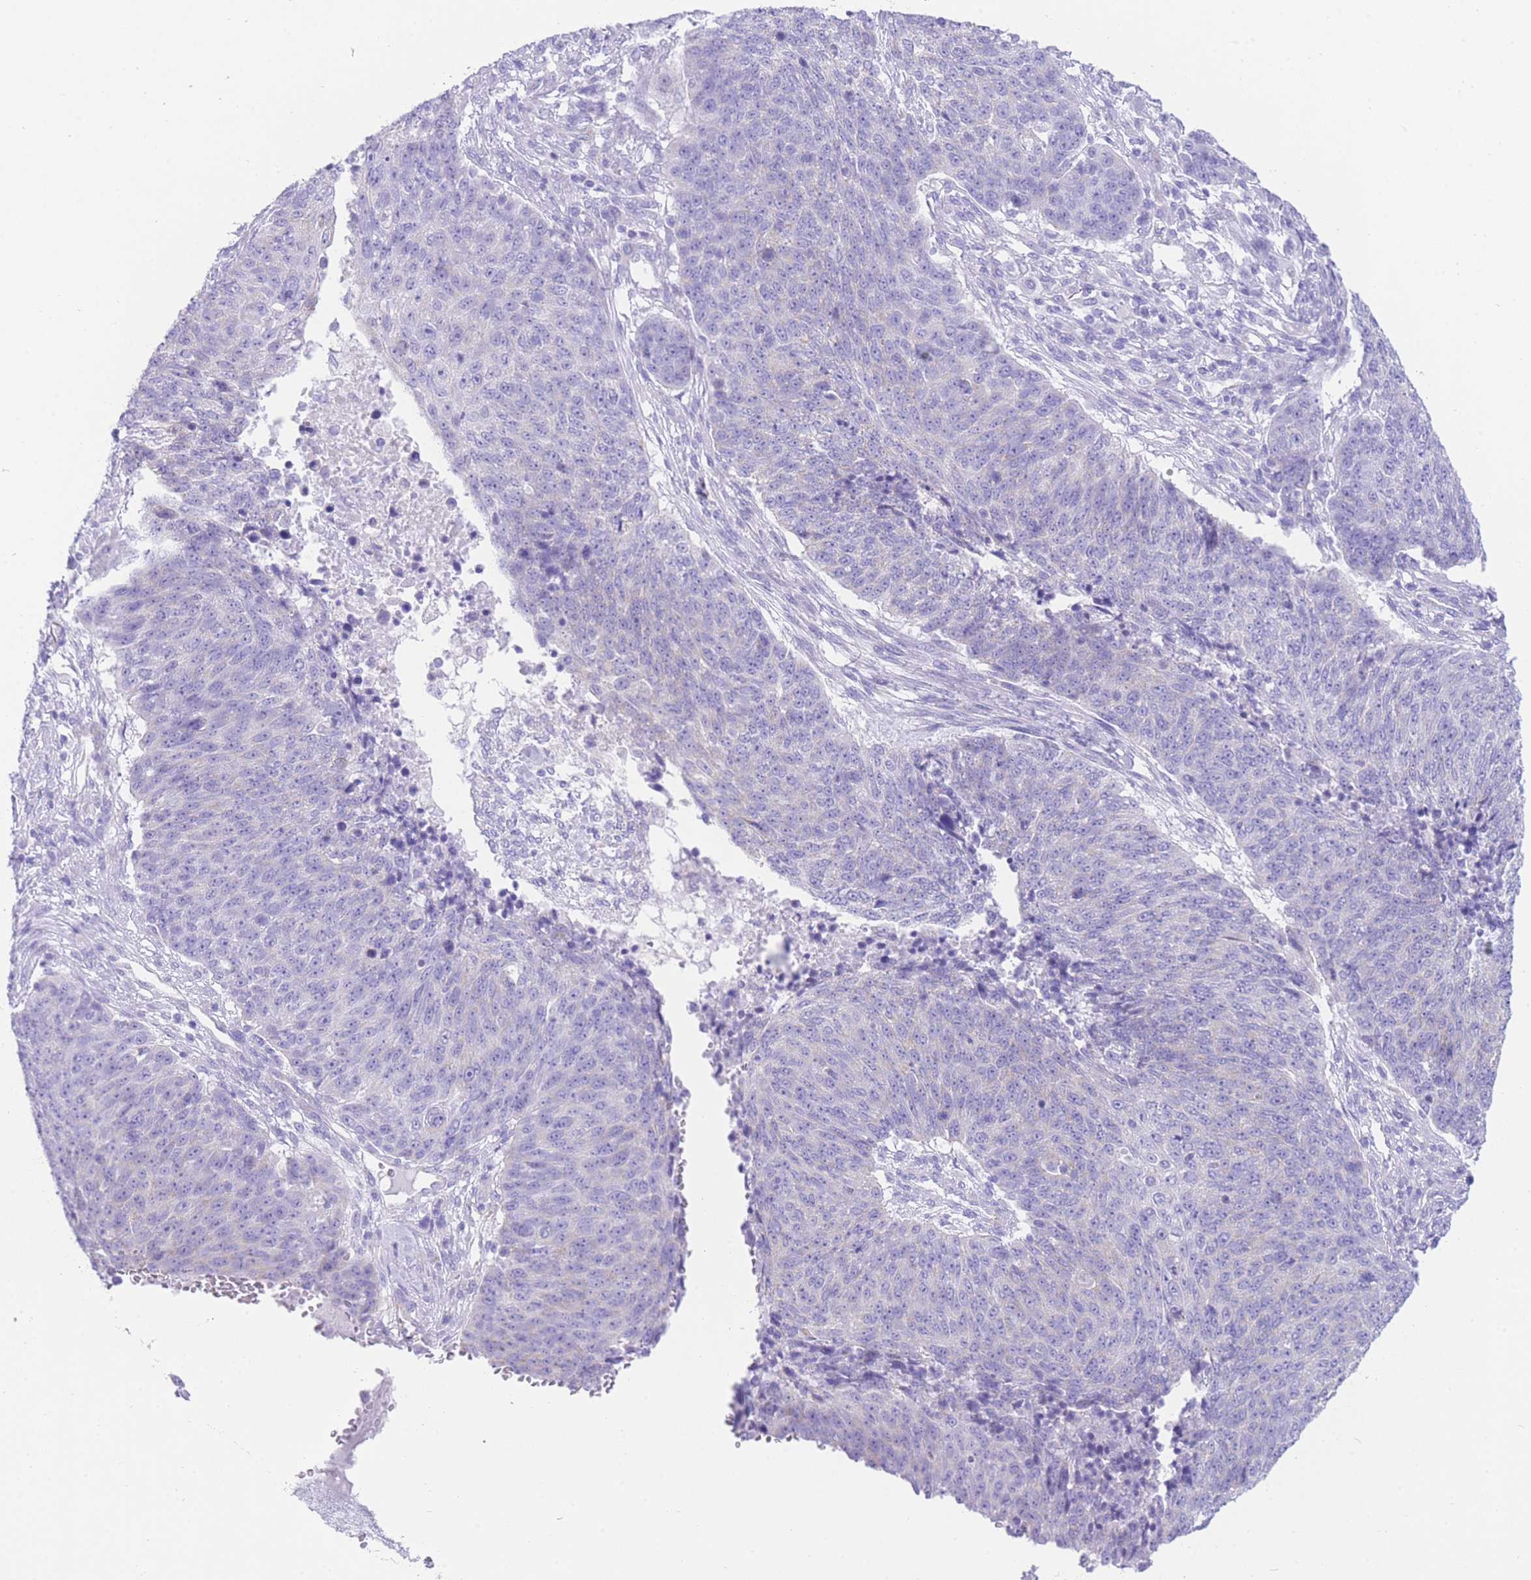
{"staining": {"intensity": "negative", "quantity": "none", "location": "none"}, "tissue": "lung cancer", "cell_type": "Tumor cells", "image_type": "cancer", "snomed": [{"axis": "morphology", "description": "Normal tissue, NOS"}, {"axis": "morphology", "description": "Squamous cell carcinoma, NOS"}, {"axis": "topography", "description": "Lymph node"}, {"axis": "topography", "description": "Lung"}], "caption": "A histopathology image of human lung cancer (squamous cell carcinoma) is negative for staining in tumor cells. (DAB immunohistochemistry (IHC) with hematoxylin counter stain).", "gene": "ACSM4", "patient": {"sex": "male", "age": 66}}